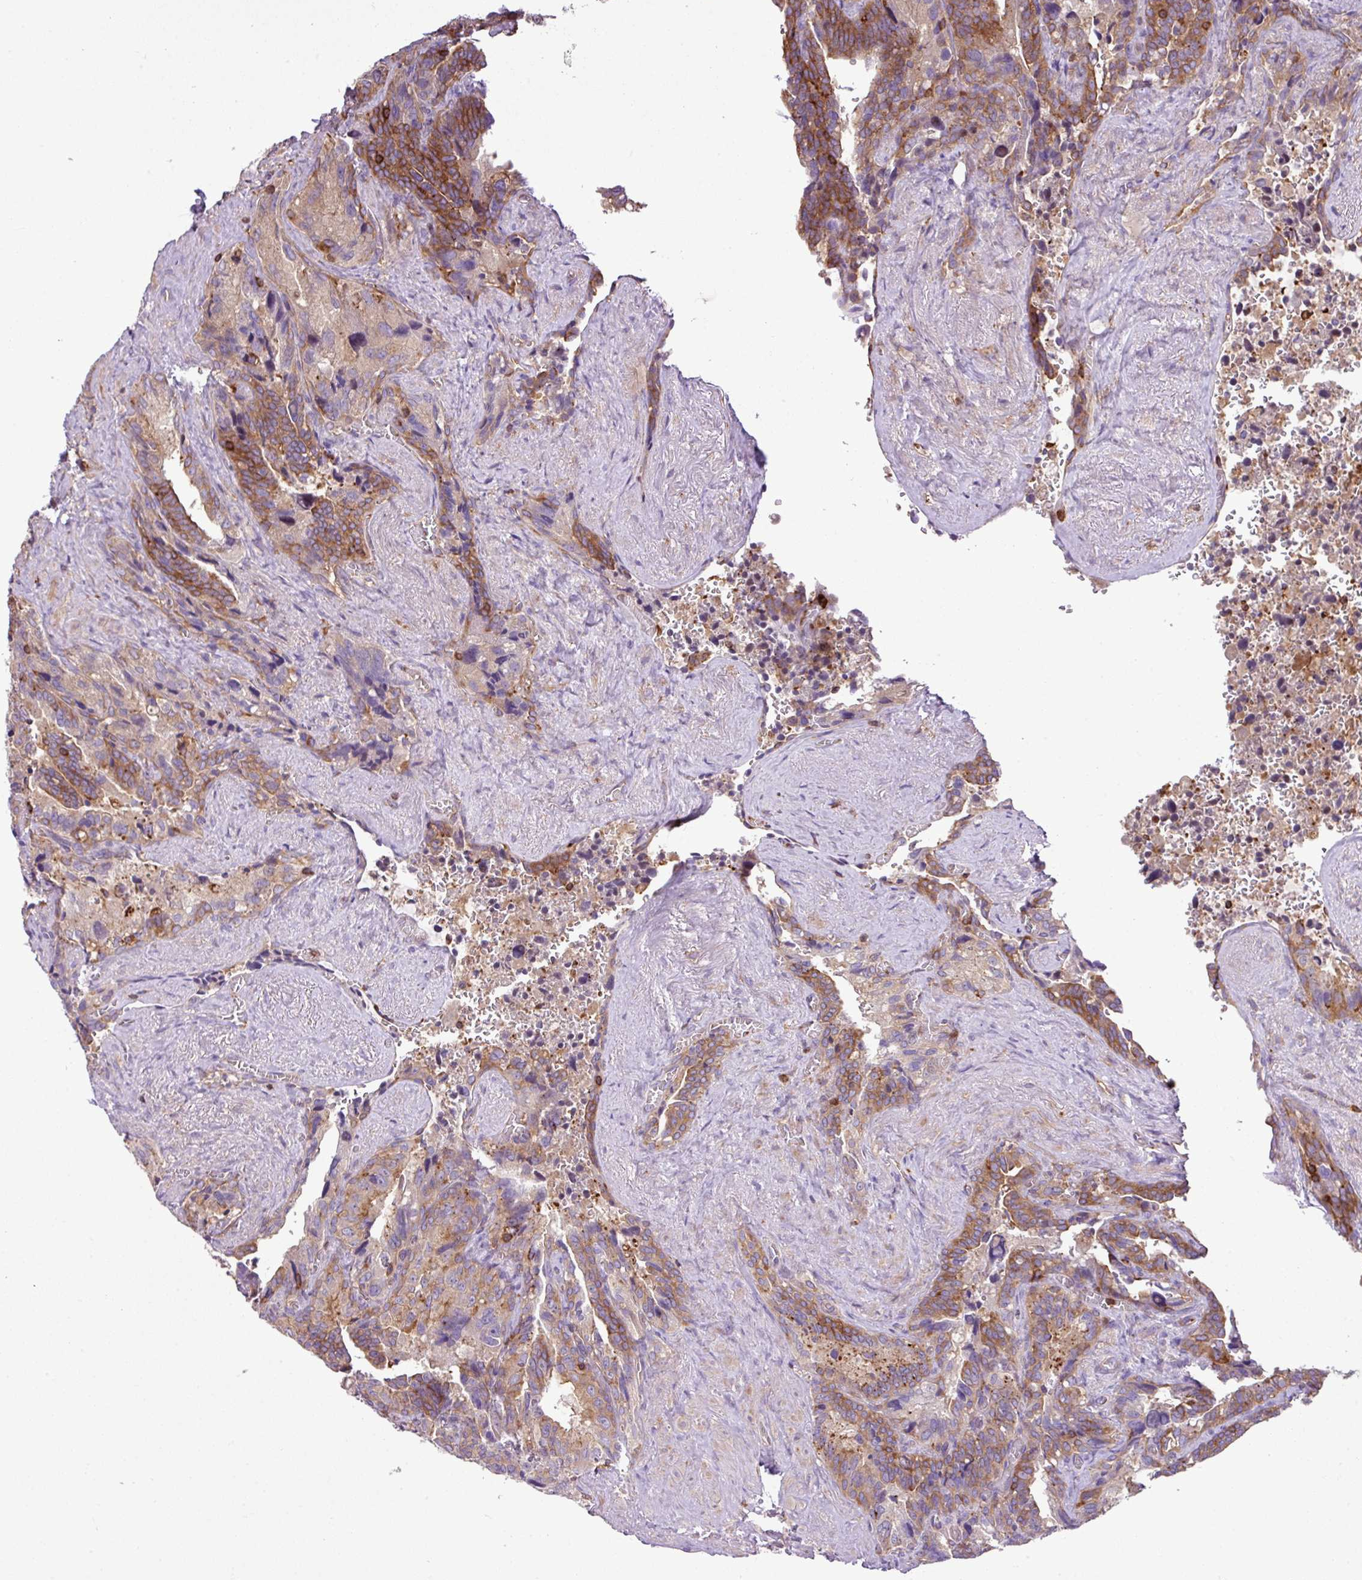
{"staining": {"intensity": "moderate", "quantity": ">75%", "location": "cytoplasmic/membranous"}, "tissue": "seminal vesicle", "cell_type": "Glandular cells", "image_type": "normal", "snomed": [{"axis": "morphology", "description": "Normal tissue, NOS"}, {"axis": "topography", "description": "Seminal veicle"}], "caption": "Moderate cytoplasmic/membranous expression is identified in about >75% of glandular cells in benign seminal vesicle. (Brightfield microscopy of DAB IHC at high magnification).", "gene": "PGAP6", "patient": {"sex": "male", "age": 68}}